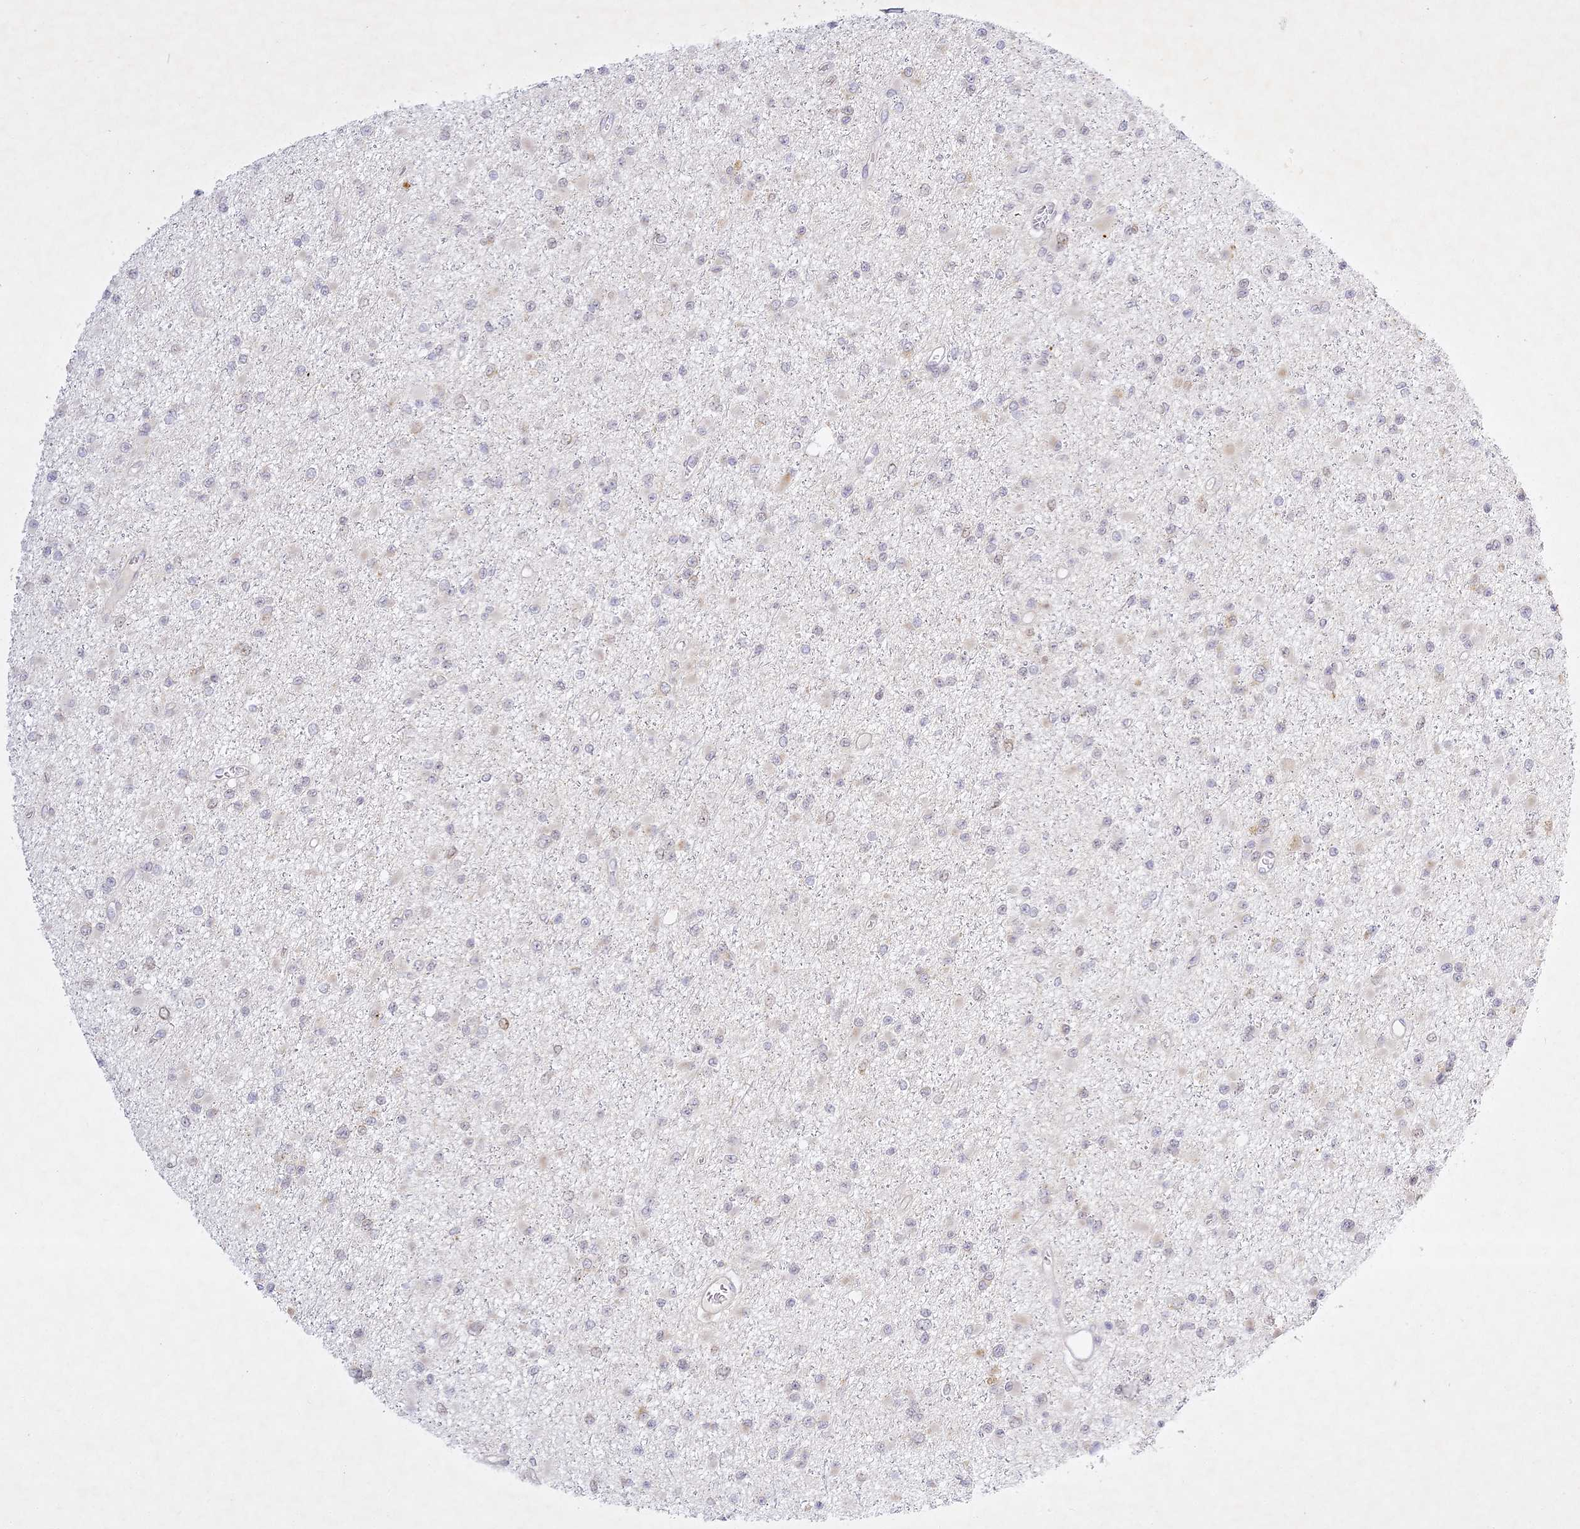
{"staining": {"intensity": "negative", "quantity": "none", "location": "none"}, "tissue": "glioma", "cell_type": "Tumor cells", "image_type": "cancer", "snomed": [{"axis": "morphology", "description": "Glioma, malignant, Low grade"}, {"axis": "topography", "description": "Brain"}], "caption": "Tumor cells show no significant staining in glioma.", "gene": "SLC30A5", "patient": {"sex": "female", "age": 22}}